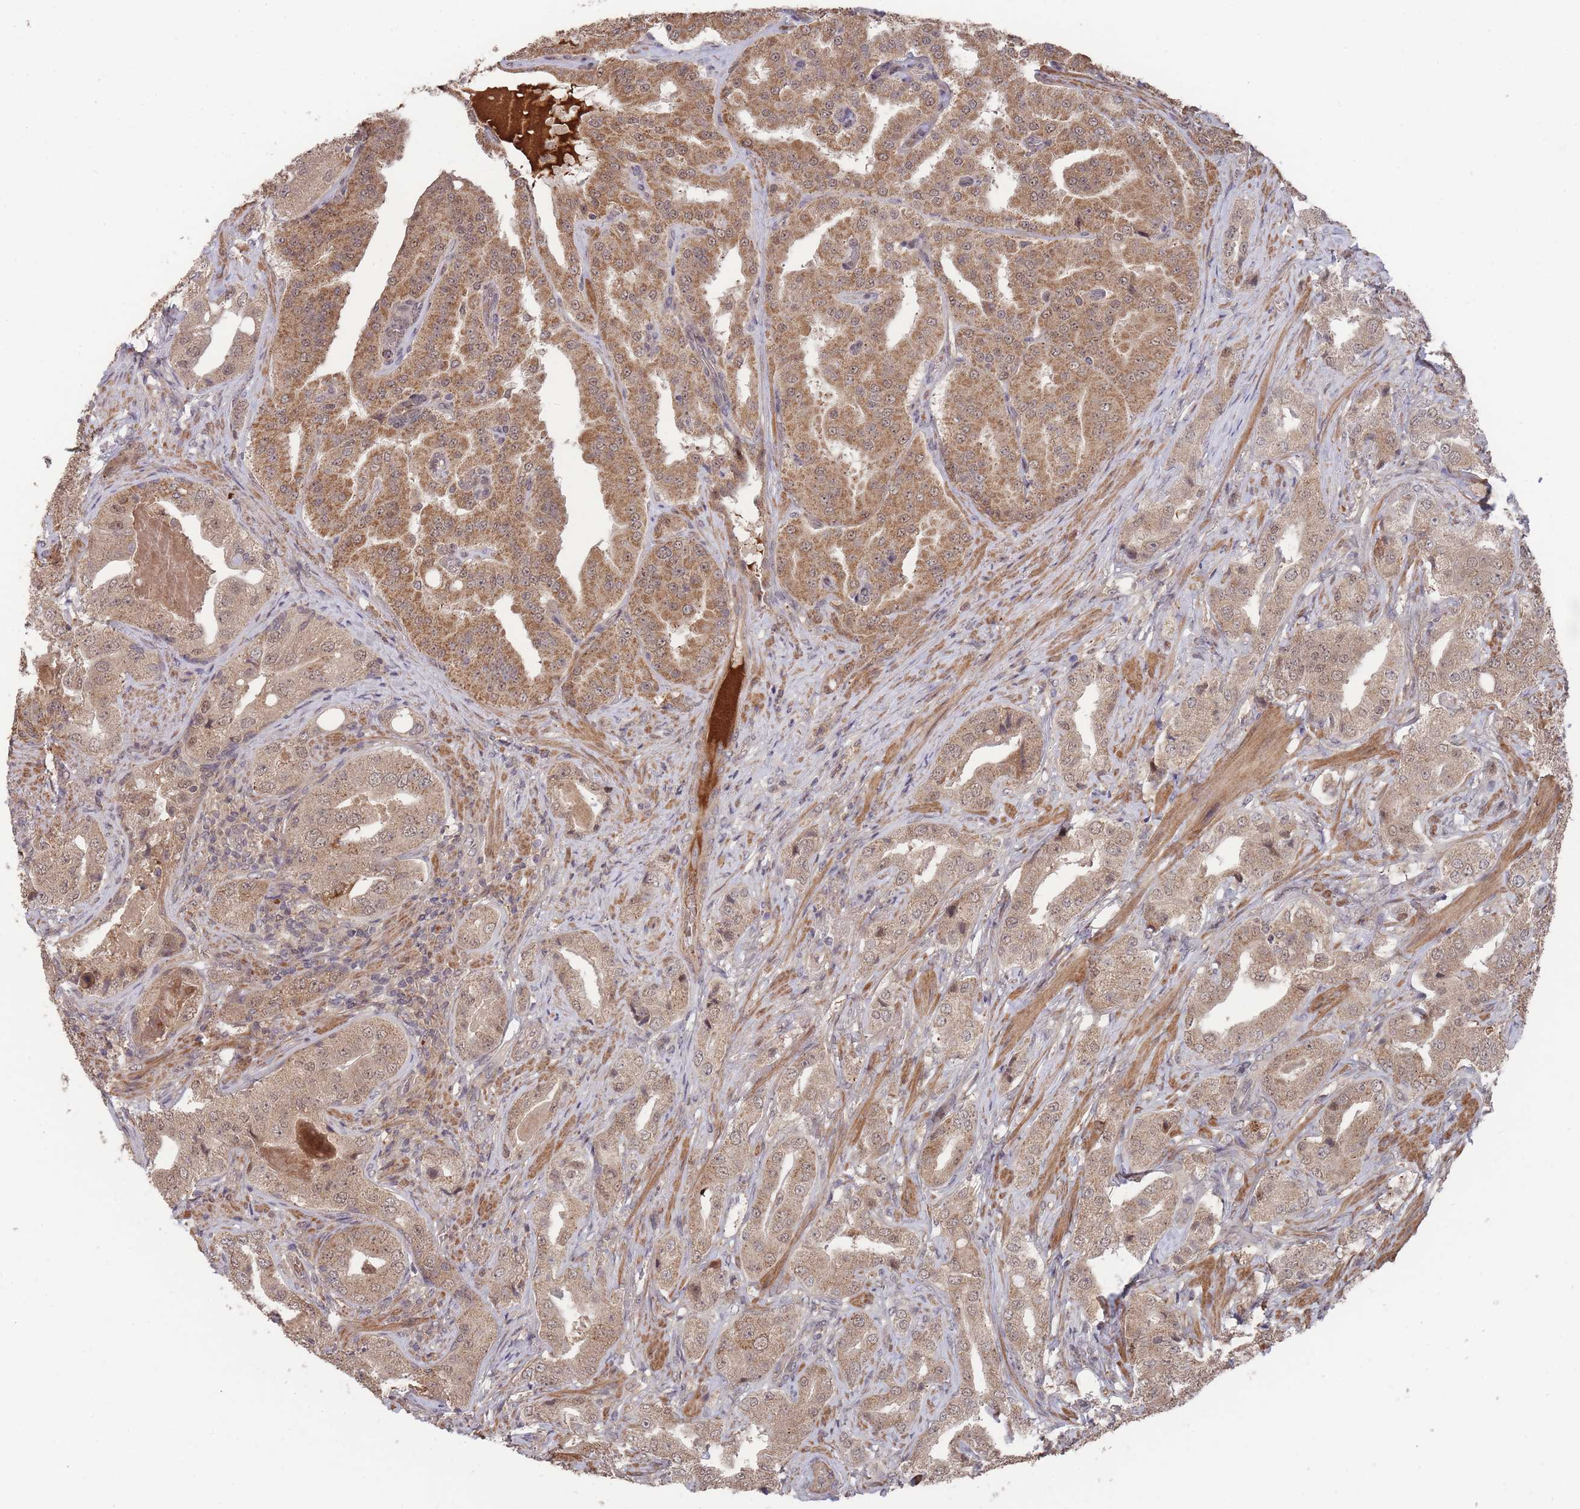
{"staining": {"intensity": "moderate", "quantity": ">75%", "location": "cytoplasmic/membranous,nuclear"}, "tissue": "prostate cancer", "cell_type": "Tumor cells", "image_type": "cancer", "snomed": [{"axis": "morphology", "description": "Adenocarcinoma, High grade"}, {"axis": "topography", "description": "Prostate"}], "caption": "A brown stain labels moderate cytoplasmic/membranous and nuclear expression of a protein in human prostate high-grade adenocarcinoma tumor cells.", "gene": "SF3B1", "patient": {"sex": "male", "age": 63}}